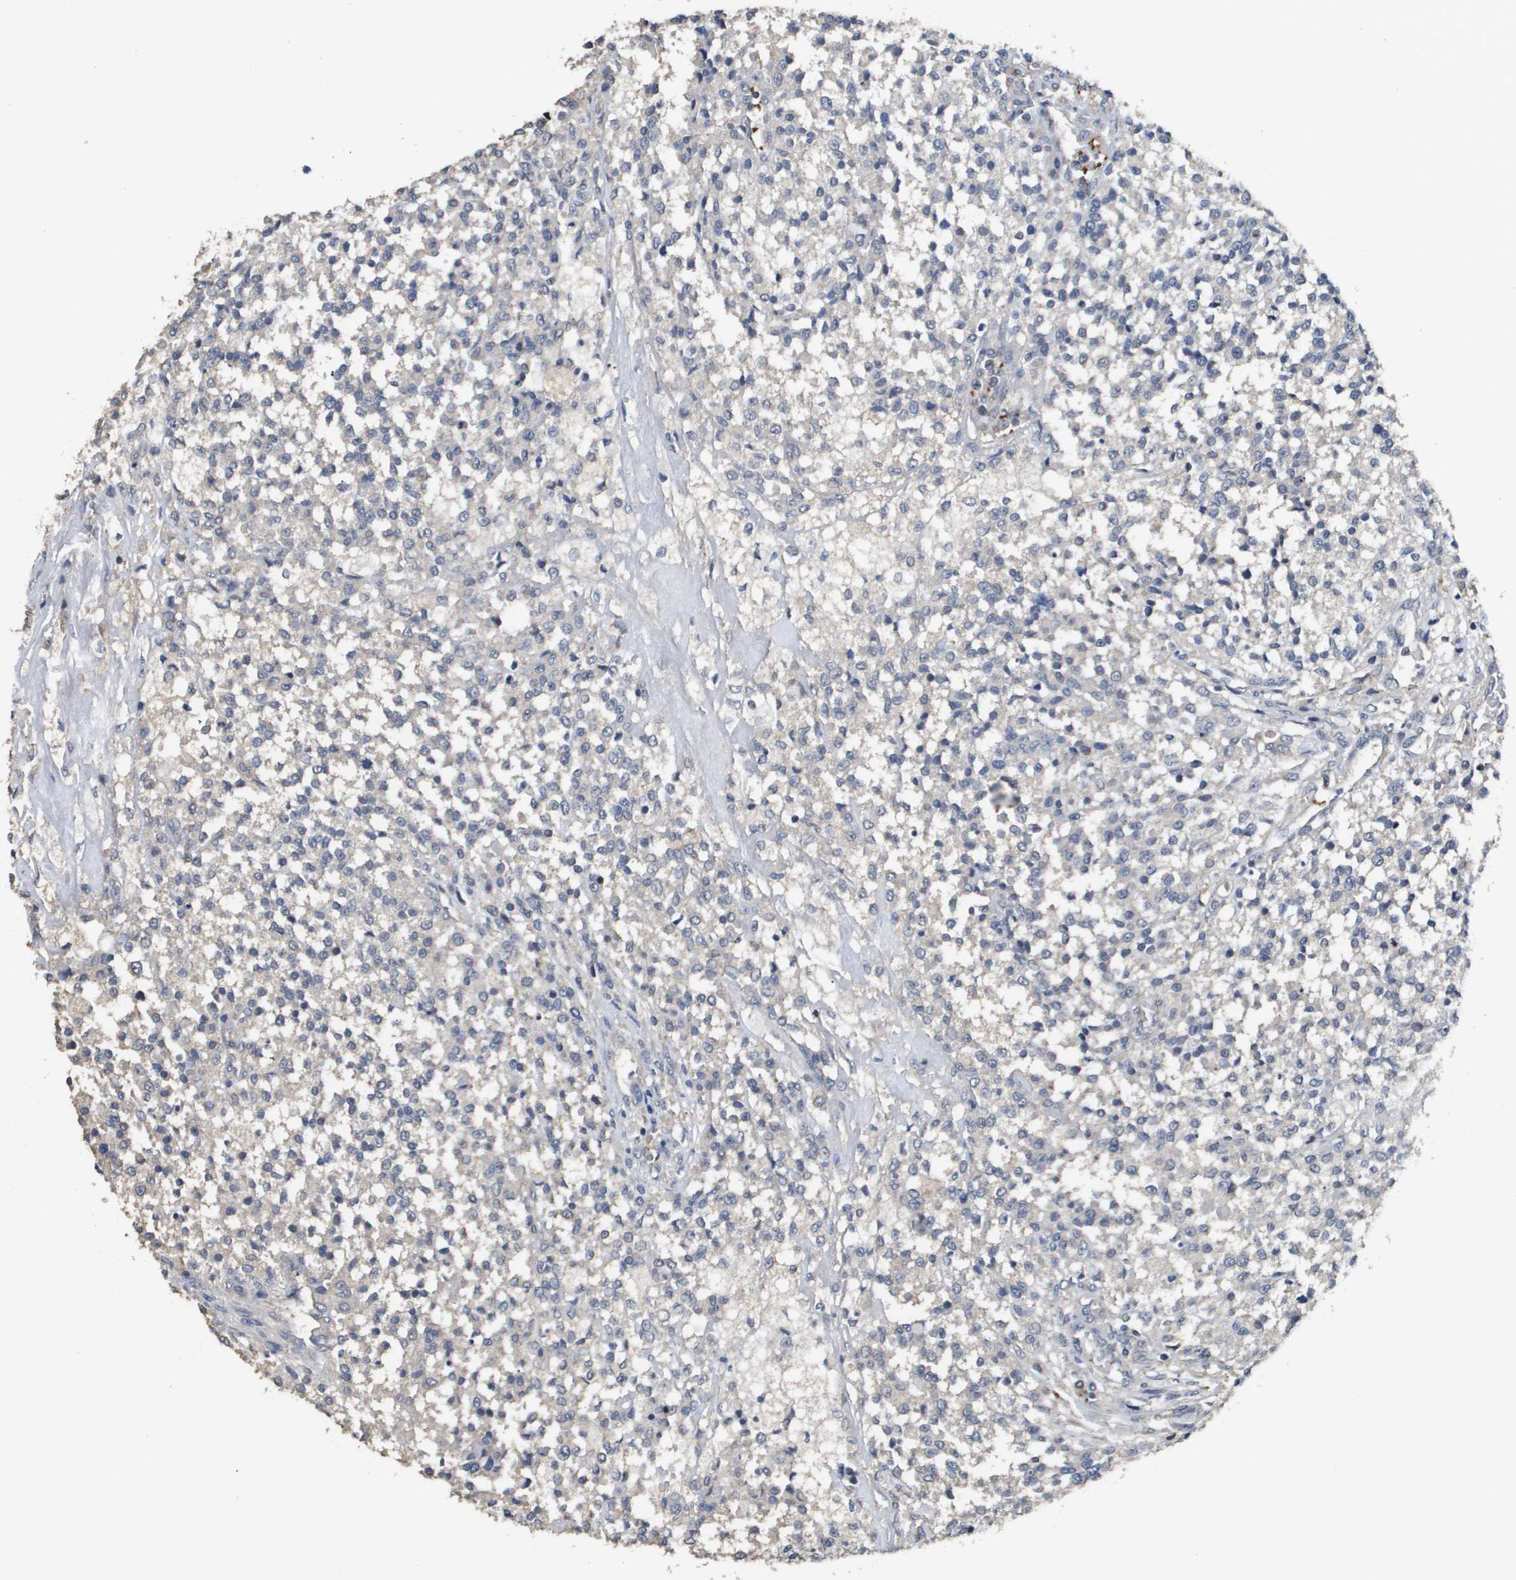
{"staining": {"intensity": "negative", "quantity": "none", "location": "none"}, "tissue": "testis cancer", "cell_type": "Tumor cells", "image_type": "cancer", "snomed": [{"axis": "morphology", "description": "Seminoma, NOS"}, {"axis": "topography", "description": "Testis"}], "caption": "This is an IHC image of human testis cancer (seminoma). There is no positivity in tumor cells.", "gene": "RAB27B", "patient": {"sex": "male", "age": 59}}